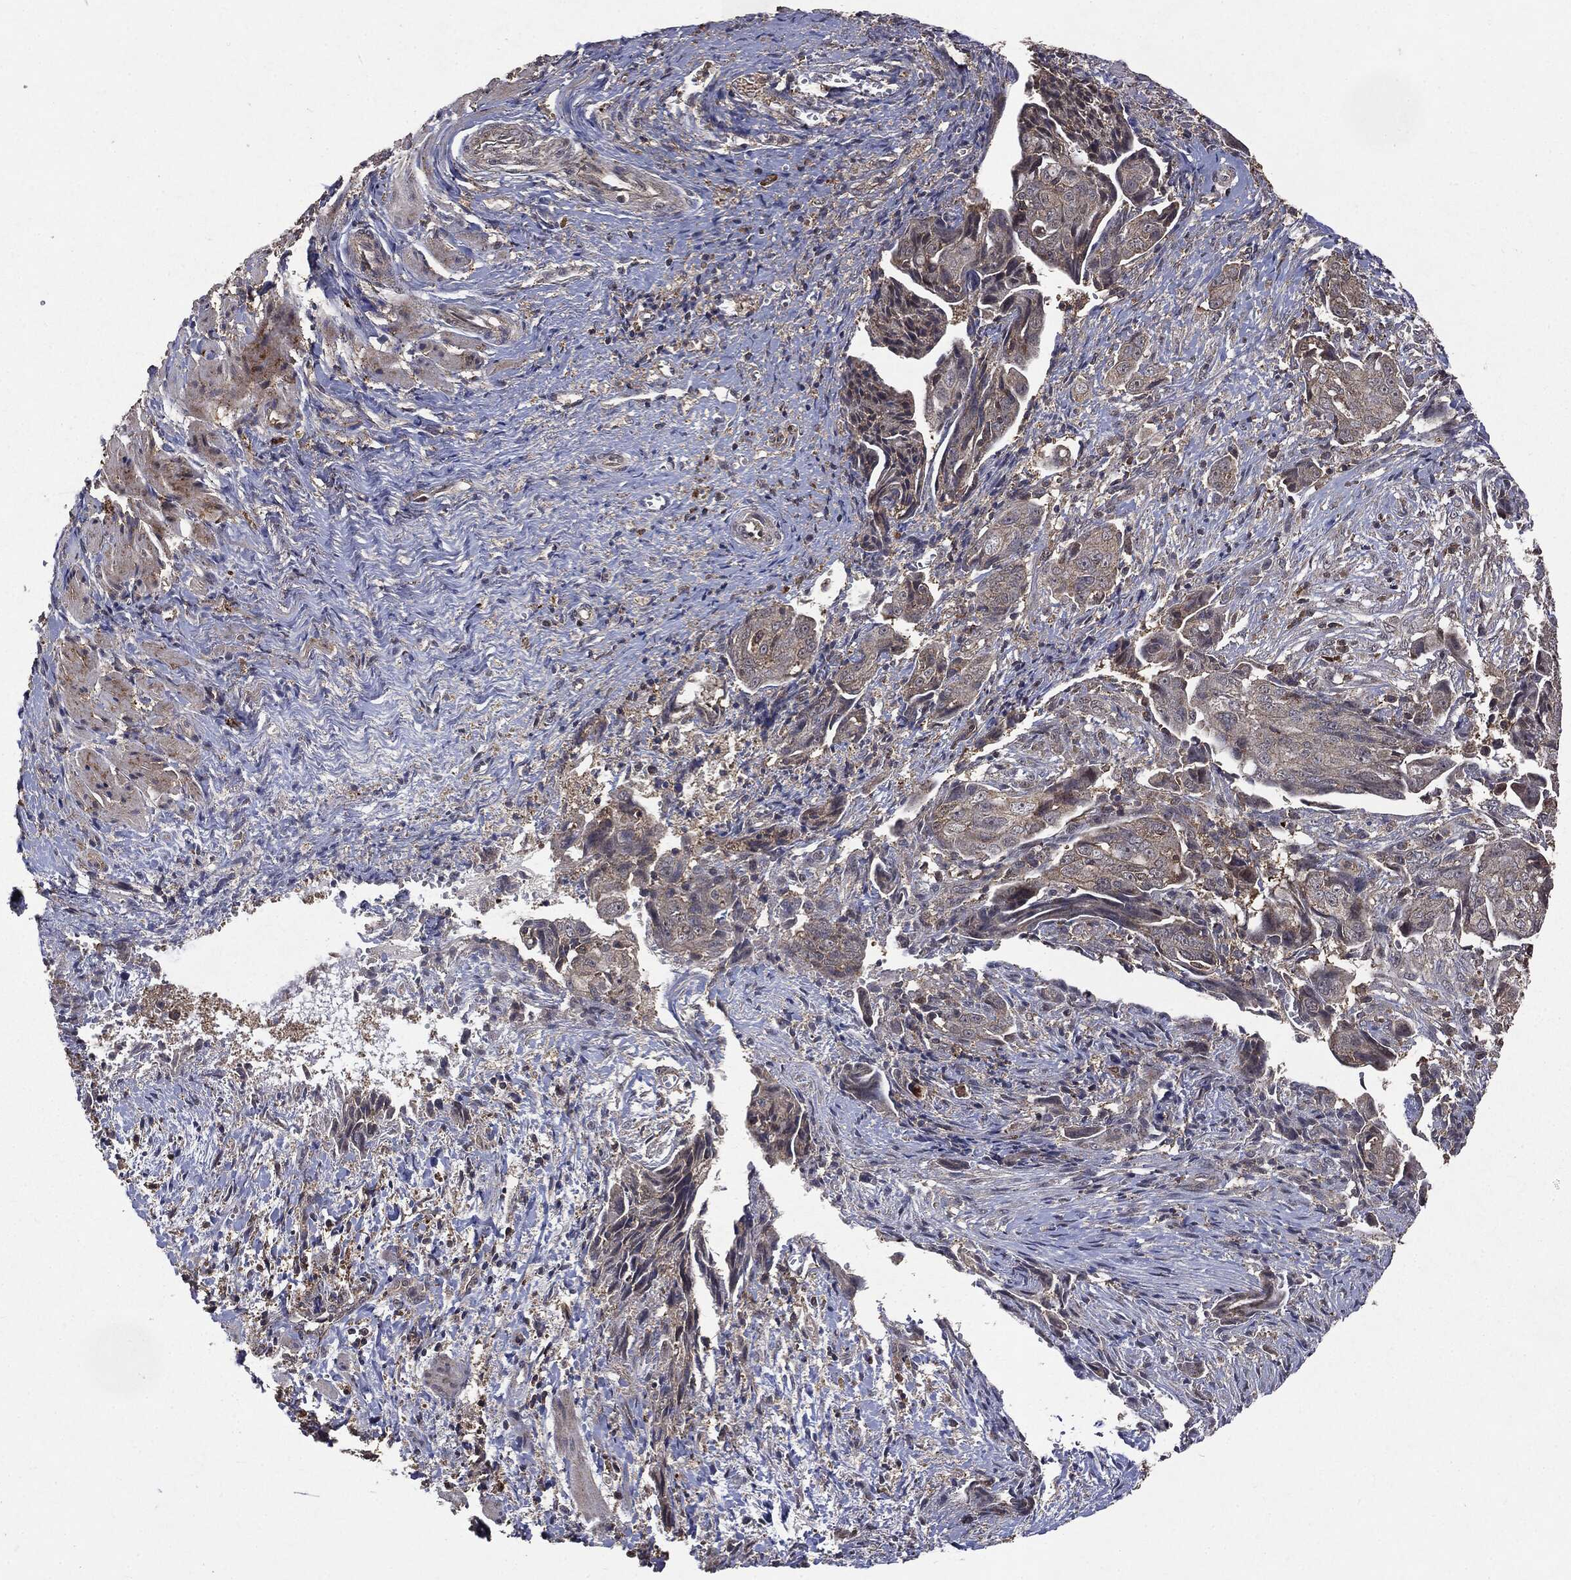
{"staining": {"intensity": "negative", "quantity": "none", "location": "none"}, "tissue": "ovarian cancer", "cell_type": "Tumor cells", "image_type": "cancer", "snomed": [{"axis": "morphology", "description": "Carcinoma, endometroid"}, {"axis": "topography", "description": "Ovary"}], "caption": "The photomicrograph displays no significant positivity in tumor cells of ovarian cancer (endometroid carcinoma).", "gene": "PTEN", "patient": {"sex": "female", "age": 70}}